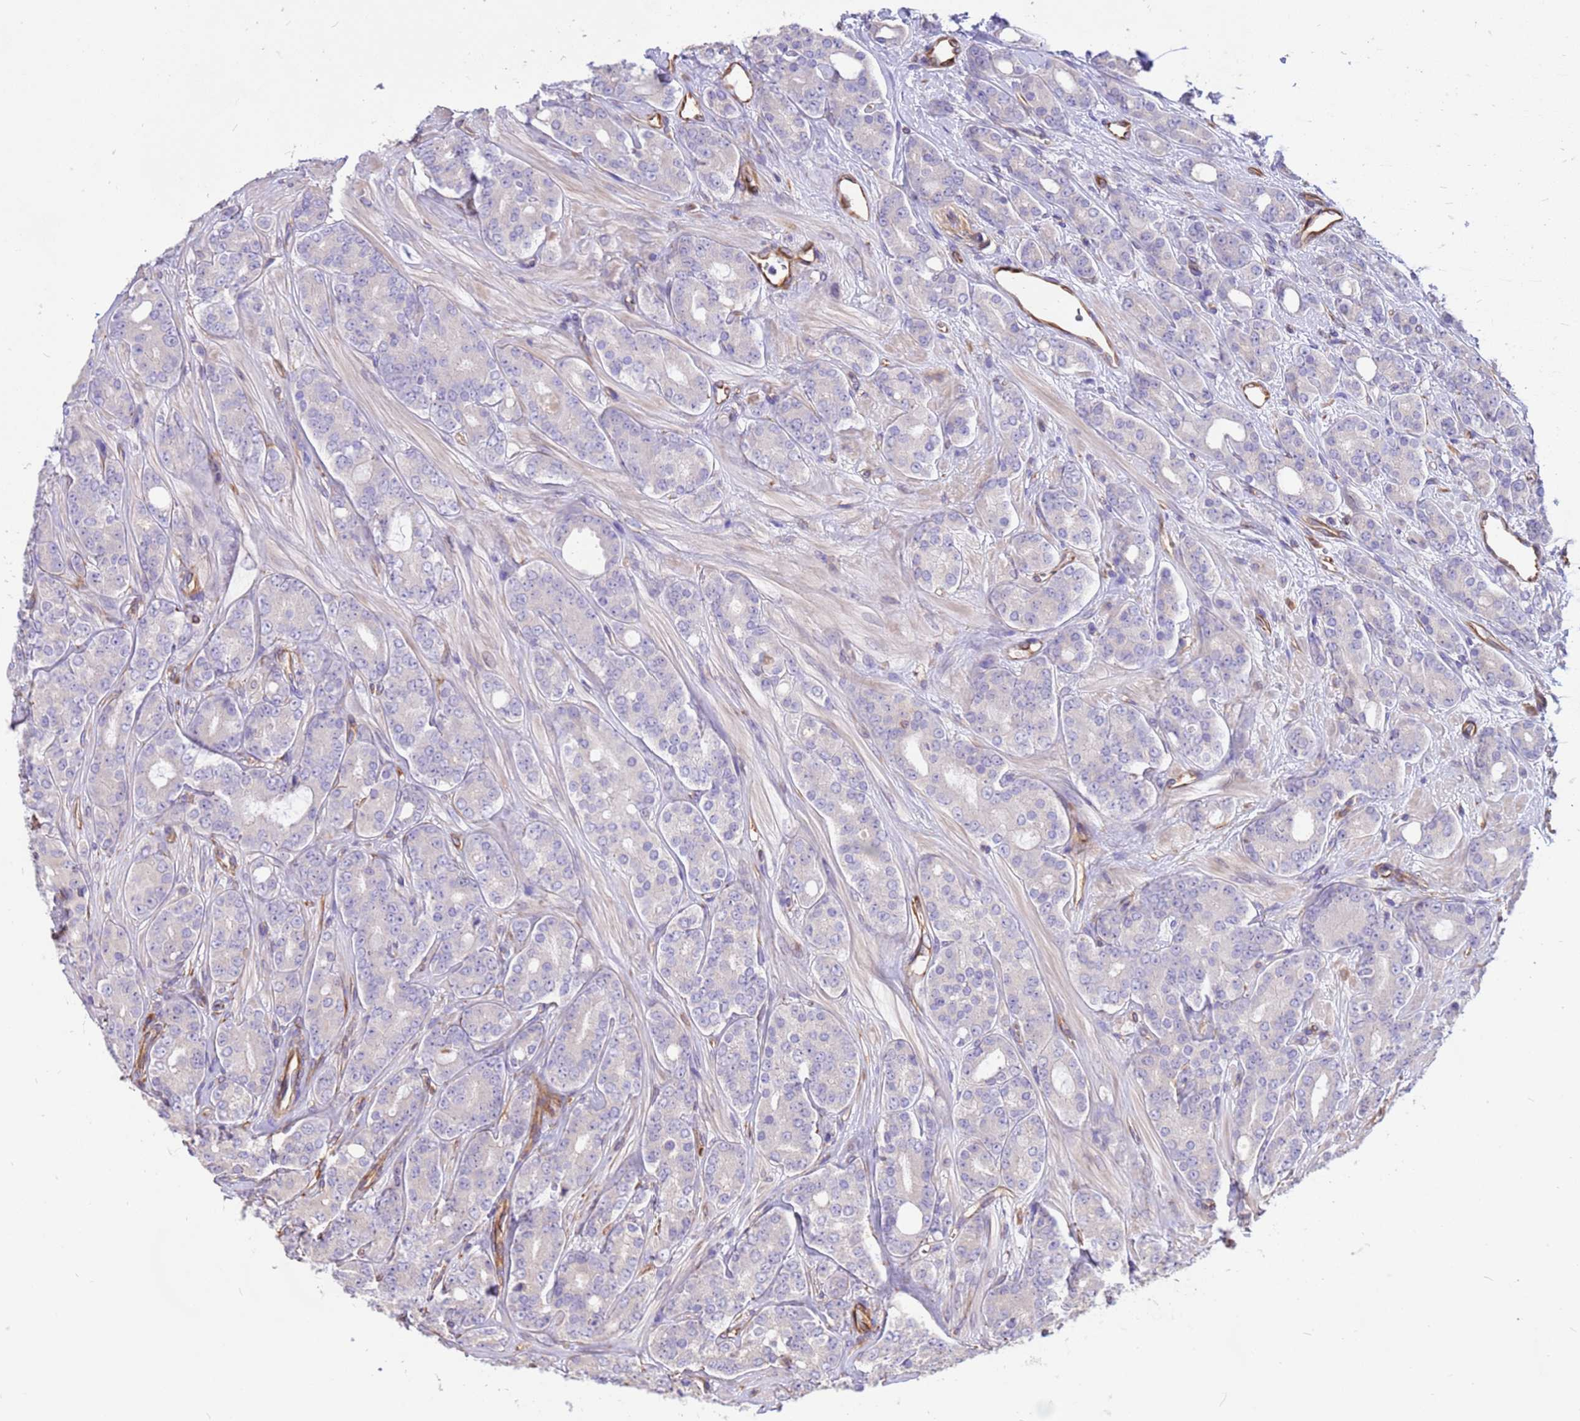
{"staining": {"intensity": "negative", "quantity": "none", "location": "none"}, "tissue": "prostate cancer", "cell_type": "Tumor cells", "image_type": "cancer", "snomed": [{"axis": "morphology", "description": "Adenocarcinoma, High grade"}, {"axis": "topography", "description": "Prostate"}], "caption": "There is no significant expression in tumor cells of prostate cancer (high-grade adenocarcinoma).", "gene": "TCEAL3", "patient": {"sex": "male", "age": 62}}